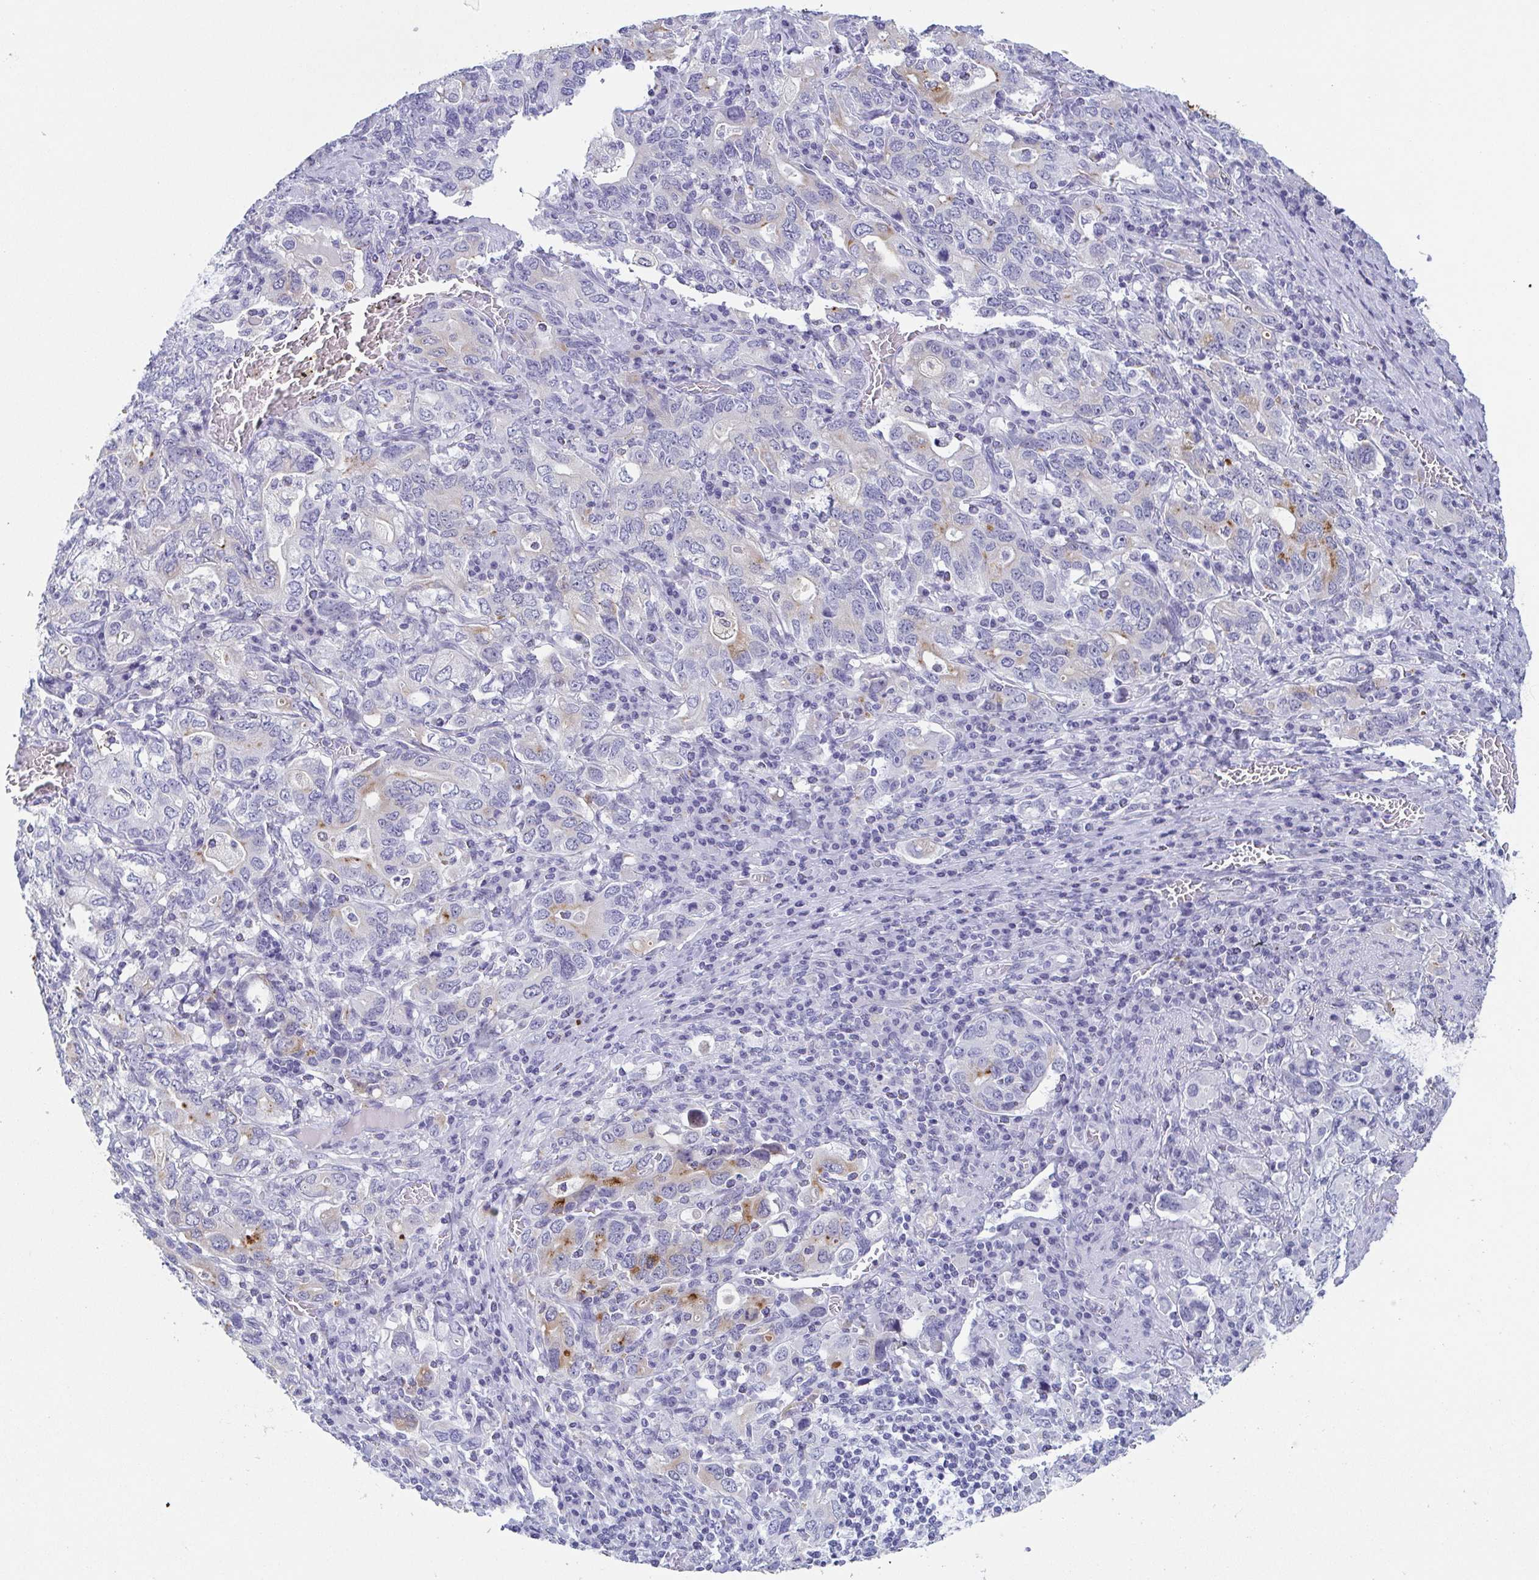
{"staining": {"intensity": "moderate", "quantity": "<25%", "location": "cytoplasmic/membranous"}, "tissue": "stomach cancer", "cell_type": "Tumor cells", "image_type": "cancer", "snomed": [{"axis": "morphology", "description": "Adenocarcinoma, NOS"}, {"axis": "topography", "description": "Stomach, upper"}, {"axis": "topography", "description": "Stomach"}], "caption": "Immunohistochemical staining of adenocarcinoma (stomach) demonstrates low levels of moderate cytoplasmic/membranous staining in approximately <25% of tumor cells. (DAB IHC, brown staining for protein, blue staining for nuclei).", "gene": "REG4", "patient": {"sex": "male", "age": 62}}